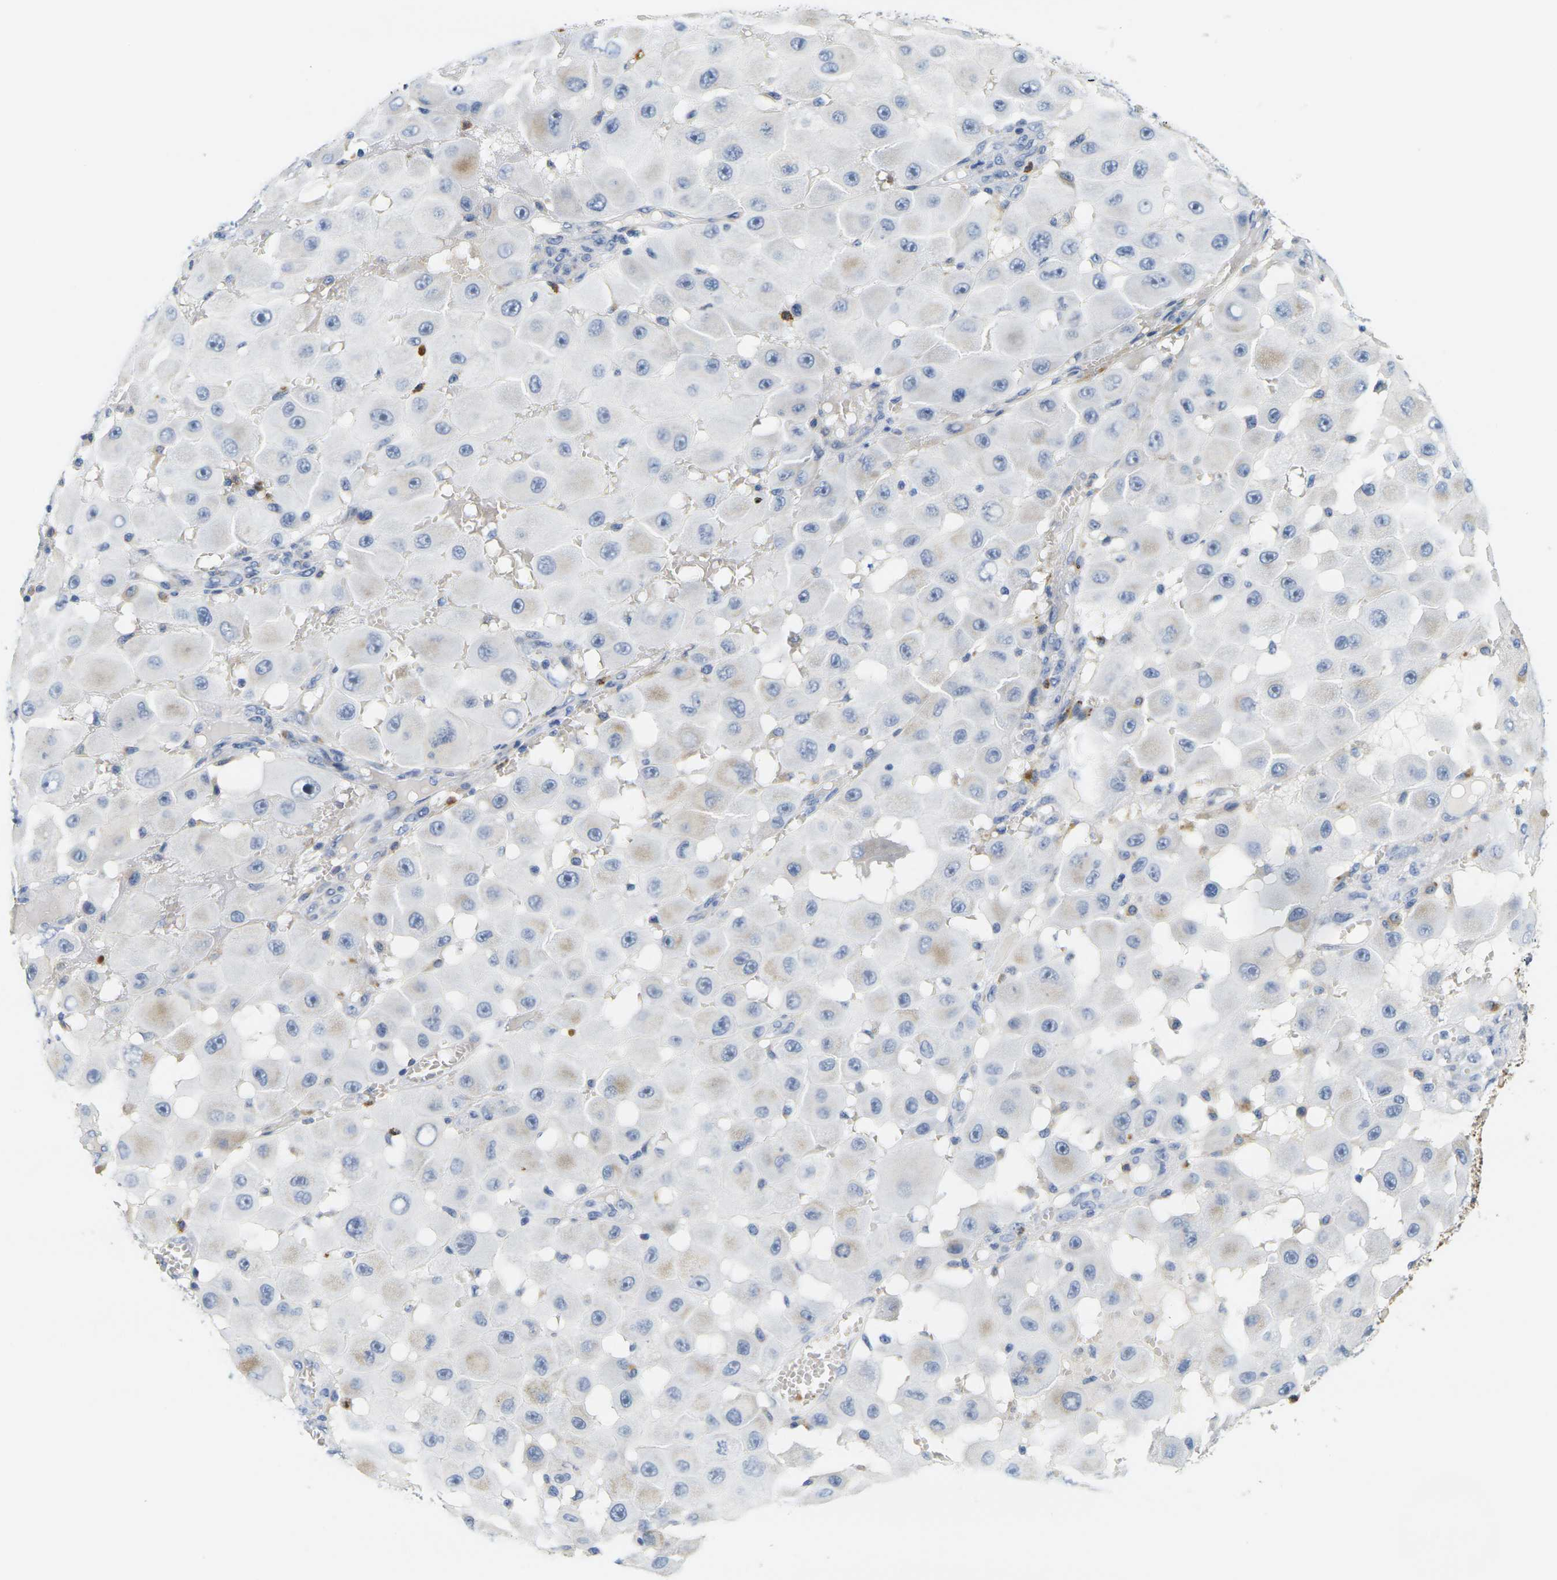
{"staining": {"intensity": "negative", "quantity": "none", "location": "none"}, "tissue": "melanoma", "cell_type": "Tumor cells", "image_type": "cancer", "snomed": [{"axis": "morphology", "description": "Malignant melanoma, NOS"}, {"axis": "topography", "description": "Skin"}], "caption": "Protein analysis of malignant melanoma demonstrates no significant expression in tumor cells.", "gene": "KLK5", "patient": {"sex": "female", "age": 81}}